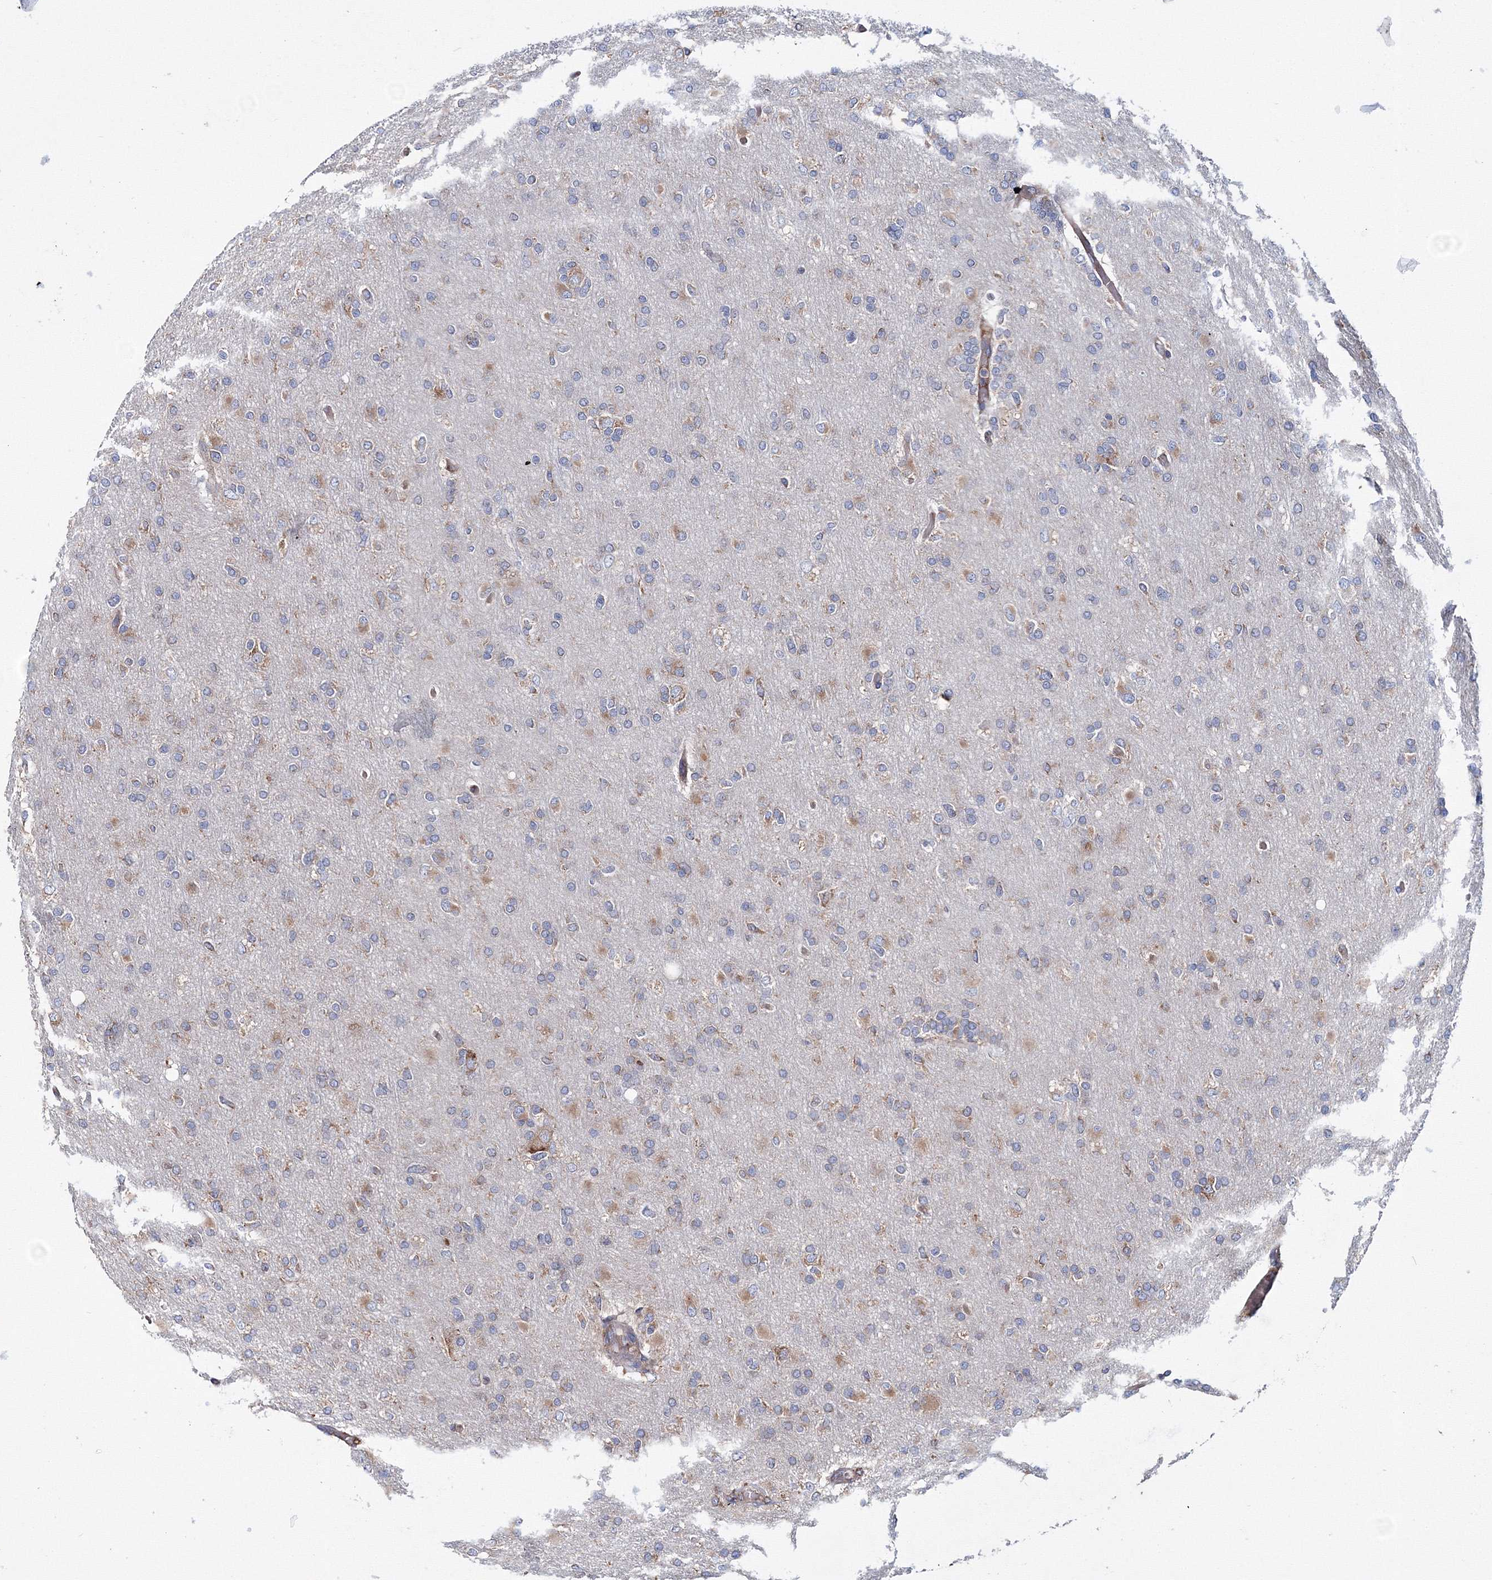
{"staining": {"intensity": "weak", "quantity": "<25%", "location": "cytoplasmic/membranous"}, "tissue": "glioma", "cell_type": "Tumor cells", "image_type": "cancer", "snomed": [{"axis": "morphology", "description": "Glioma, malignant, High grade"}, {"axis": "topography", "description": "Cerebral cortex"}], "caption": "Image shows no protein expression in tumor cells of malignant glioma (high-grade) tissue. The staining was performed using DAB to visualize the protein expression in brown, while the nuclei were stained in blue with hematoxylin (Magnification: 20x).", "gene": "VPS8", "patient": {"sex": "female", "age": 36}}